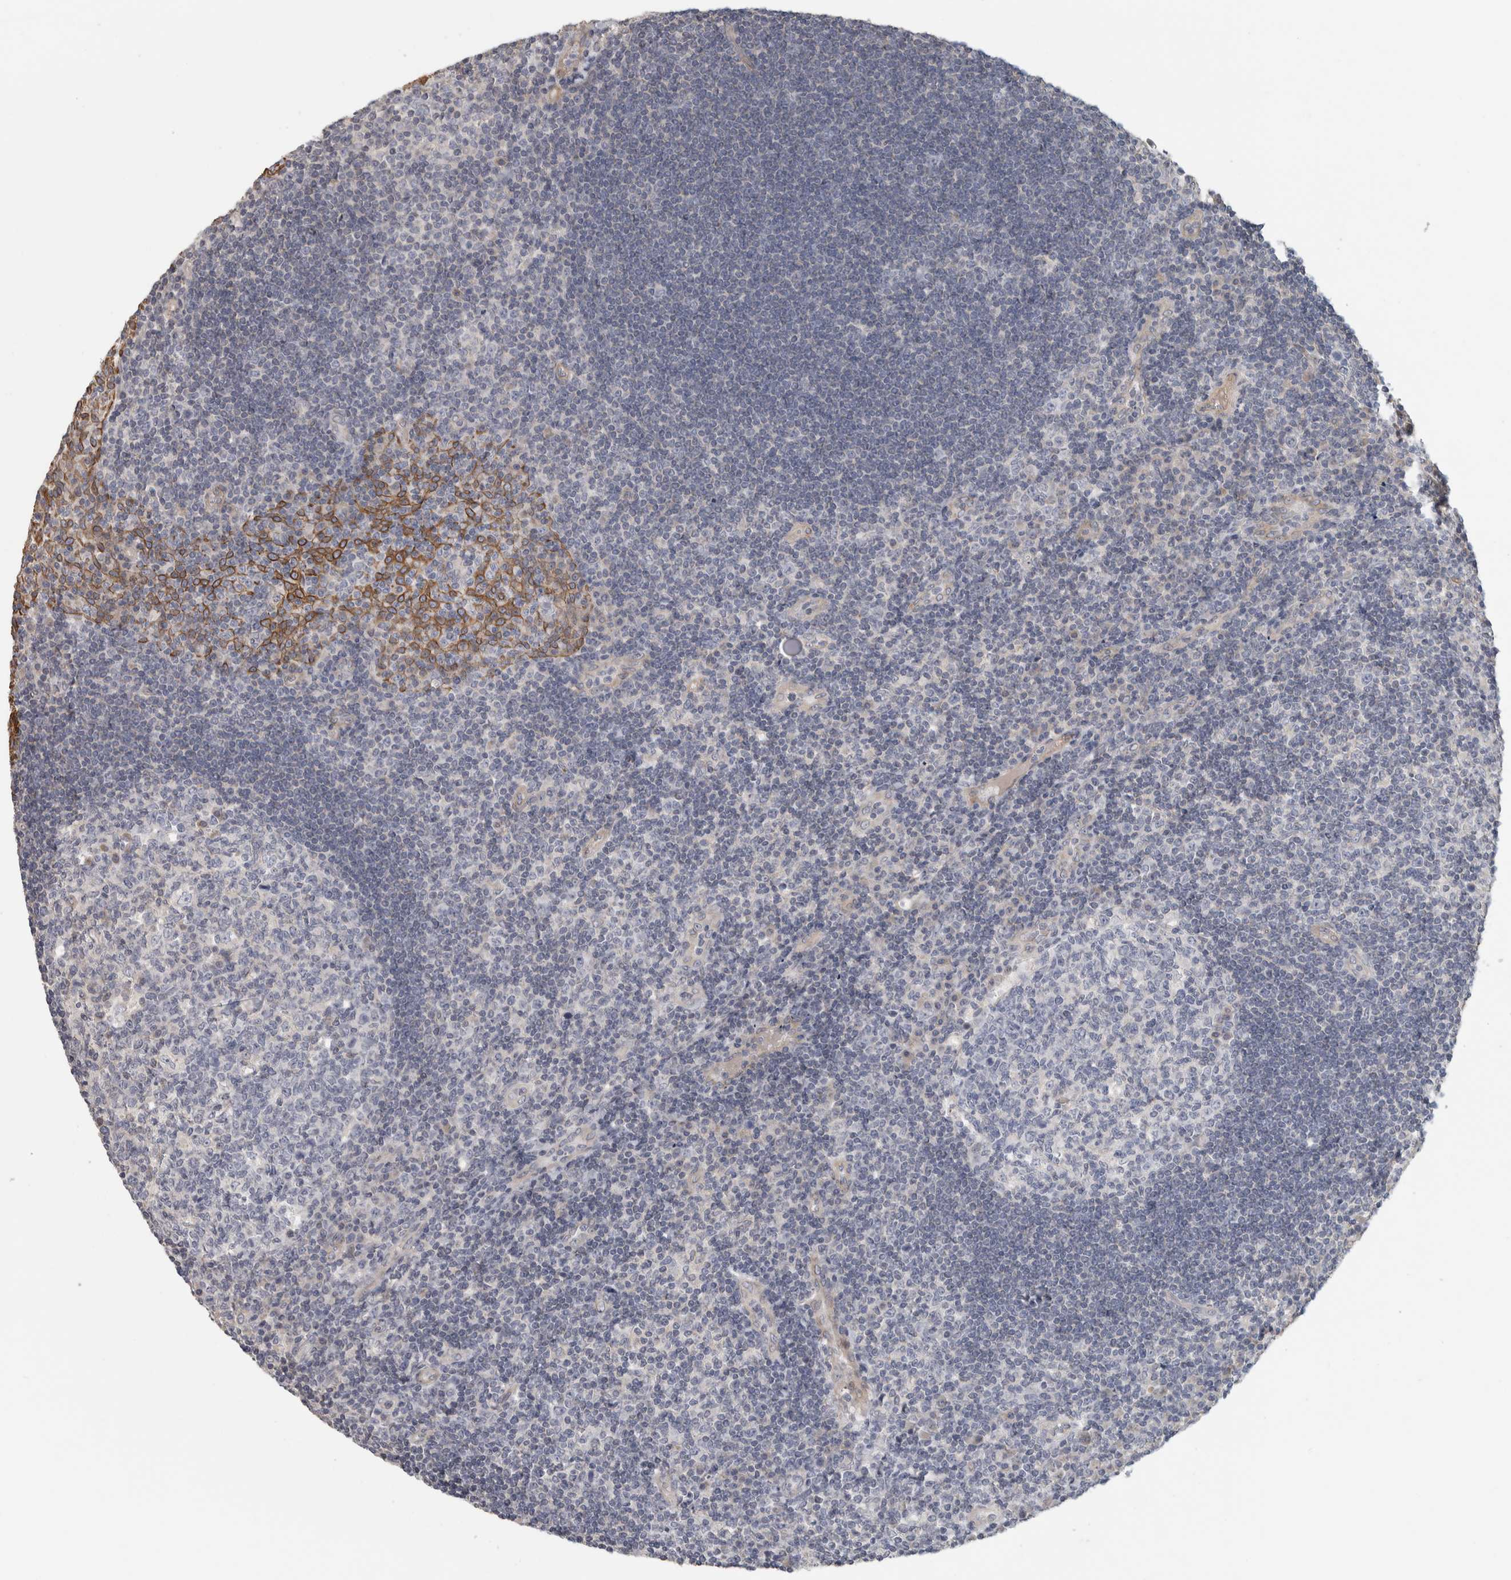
{"staining": {"intensity": "negative", "quantity": "none", "location": "none"}, "tissue": "tonsil", "cell_type": "Germinal center cells", "image_type": "normal", "snomed": [{"axis": "morphology", "description": "Normal tissue, NOS"}, {"axis": "topography", "description": "Tonsil"}], "caption": "High power microscopy photomicrograph of an immunohistochemistry histopathology image of normal tonsil, revealing no significant staining in germinal center cells. The staining was performed using DAB to visualize the protein expression in brown, while the nuclei were stained in blue with hematoxylin (Magnification: 20x).", "gene": "DCXR", "patient": {"sex": "female", "age": 40}}